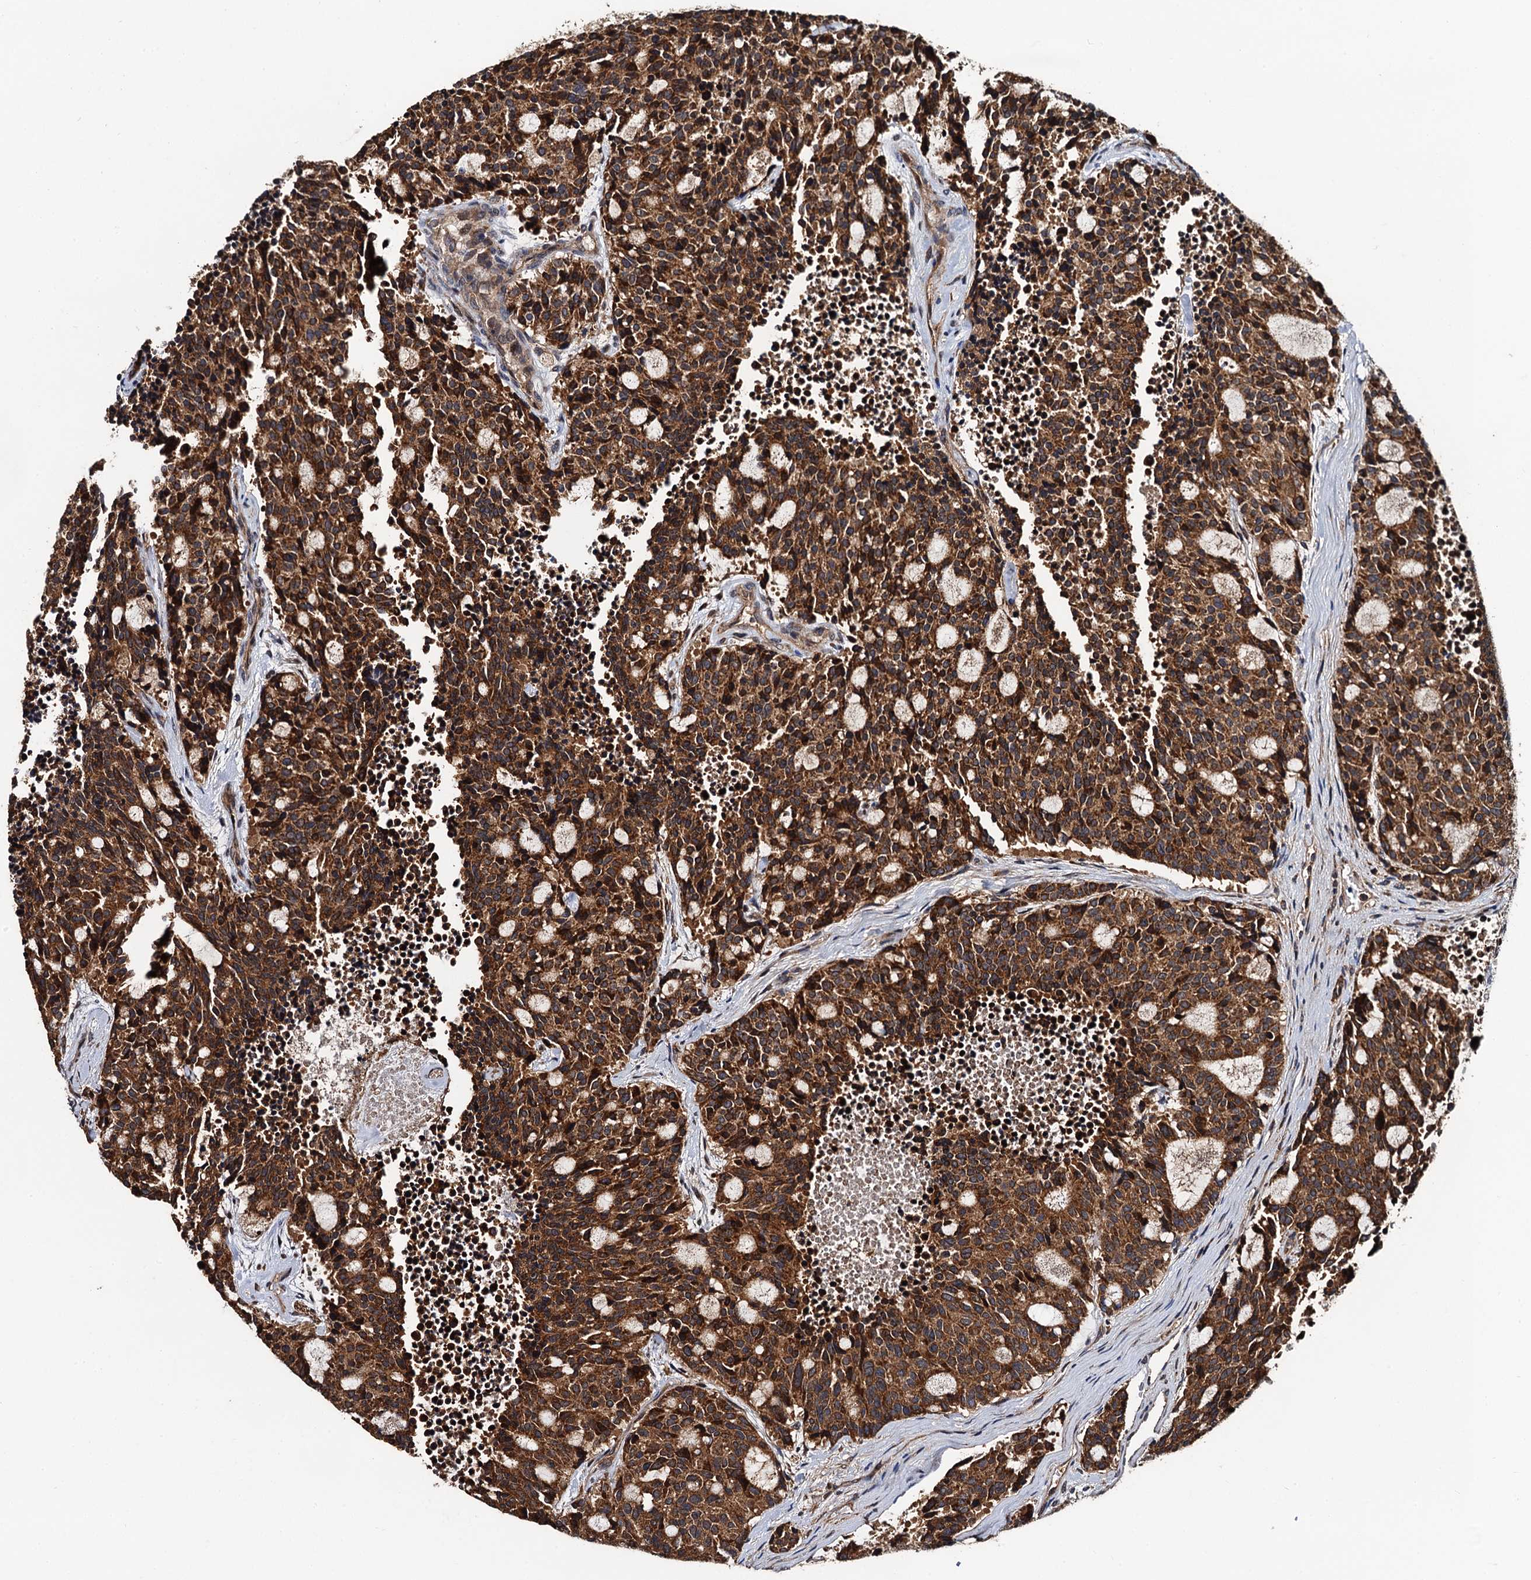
{"staining": {"intensity": "moderate", "quantity": ">75%", "location": "cytoplasmic/membranous"}, "tissue": "carcinoid", "cell_type": "Tumor cells", "image_type": "cancer", "snomed": [{"axis": "morphology", "description": "Carcinoid, malignant, NOS"}, {"axis": "topography", "description": "Pancreas"}], "caption": "An immunohistochemistry (IHC) micrograph of neoplastic tissue is shown. Protein staining in brown labels moderate cytoplasmic/membranous positivity in carcinoid within tumor cells.", "gene": "MIER2", "patient": {"sex": "female", "age": 54}}